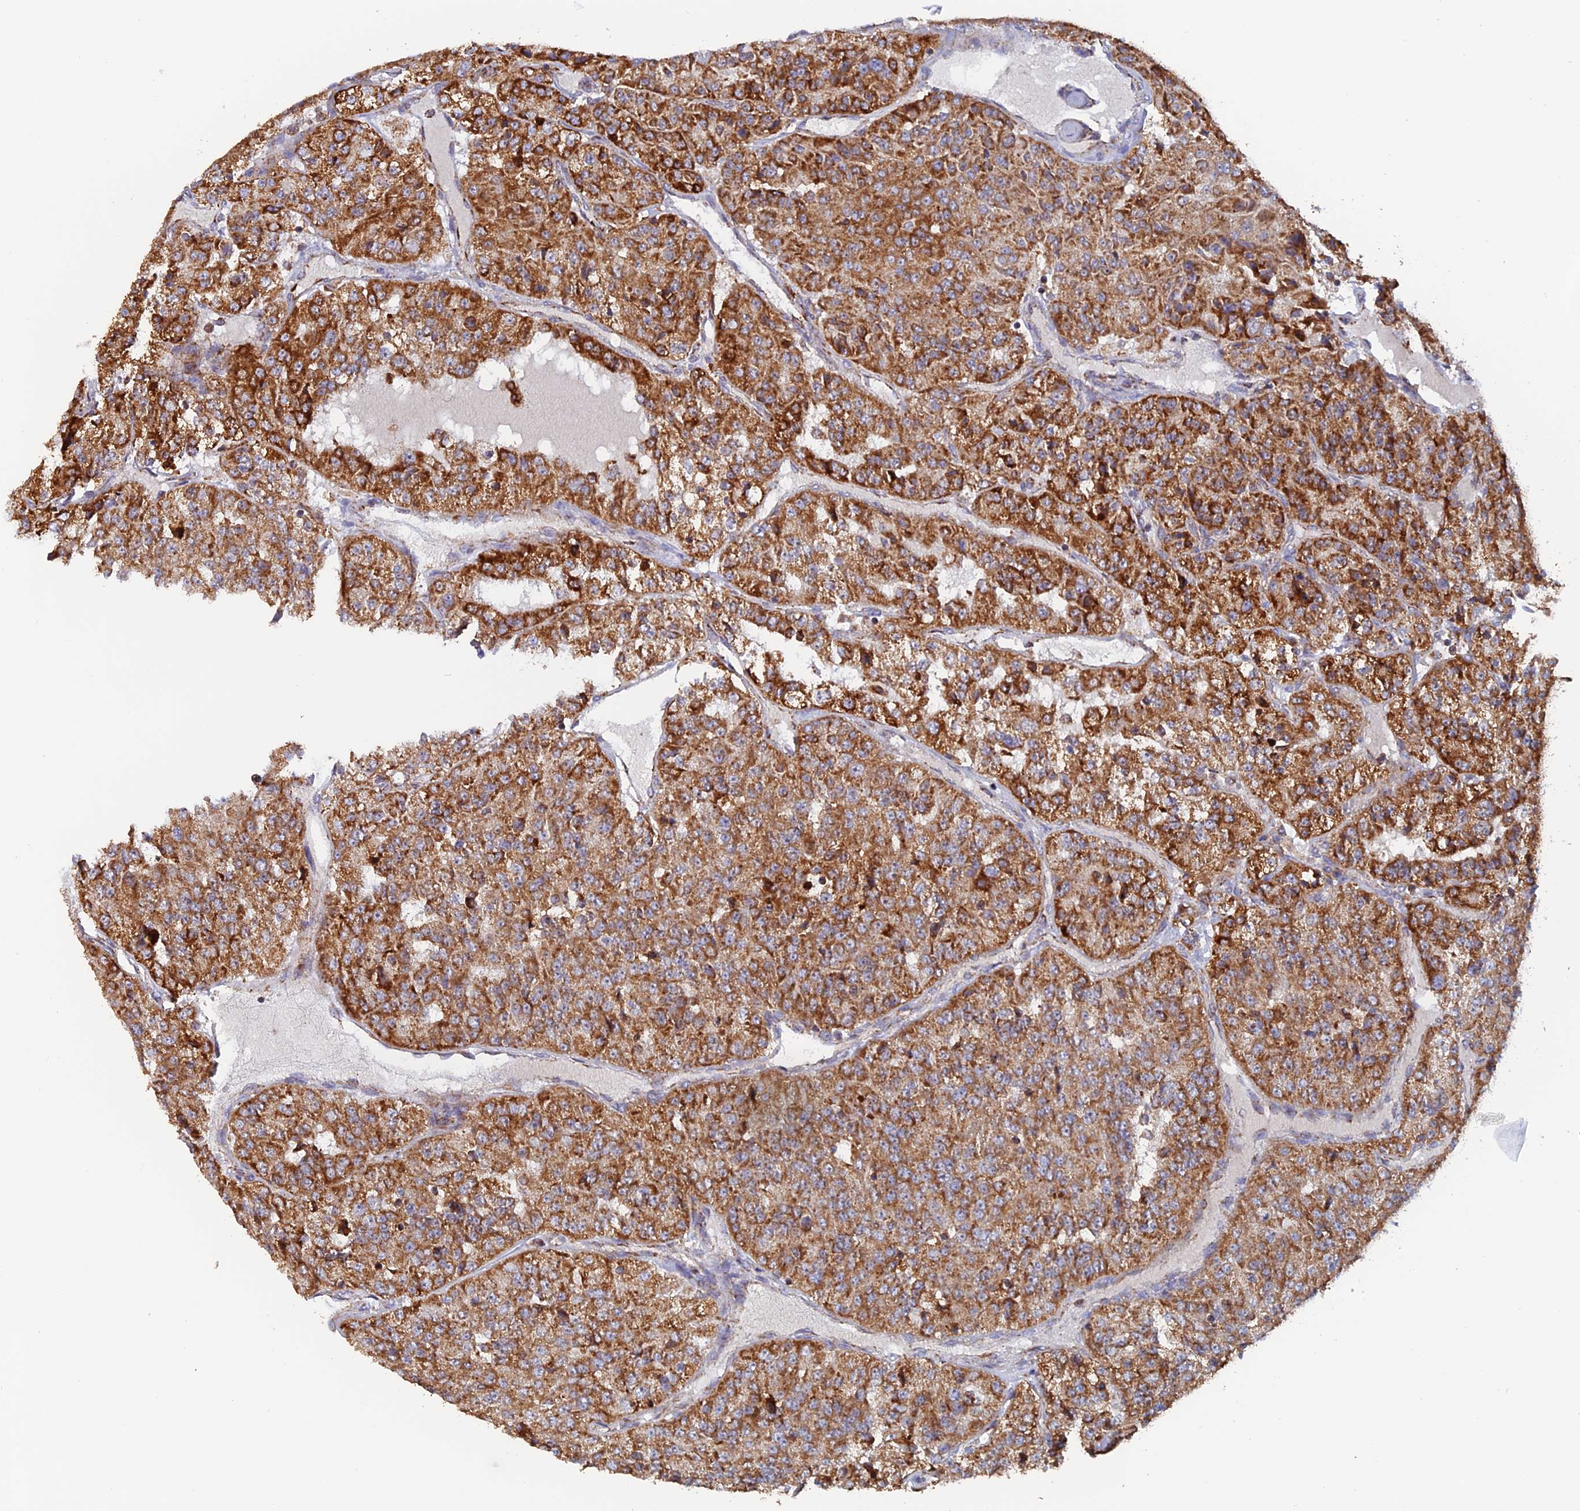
{"staining": {"intensity": "strong", "quantity": ">75%", "location": "cytoplasmic/membranous"}, "tissue": "renal cancer", "cell_type": "Tumor cells", "image_type": "cancer", "snomed": [{"axis": "morphology", "description": "Adenocarcinoma, NOS"}, {"axis": "topography", "description": "Kidney"}], "caption": "High-power microscopy captured an immunohistochemistry histopathology image of renal cancer, revealing strong cytoplasmic/membranous positivity in about >75% of tumor cells.", "gene": "DTYMK", "patient": {"sex": "female", "age": 63}}